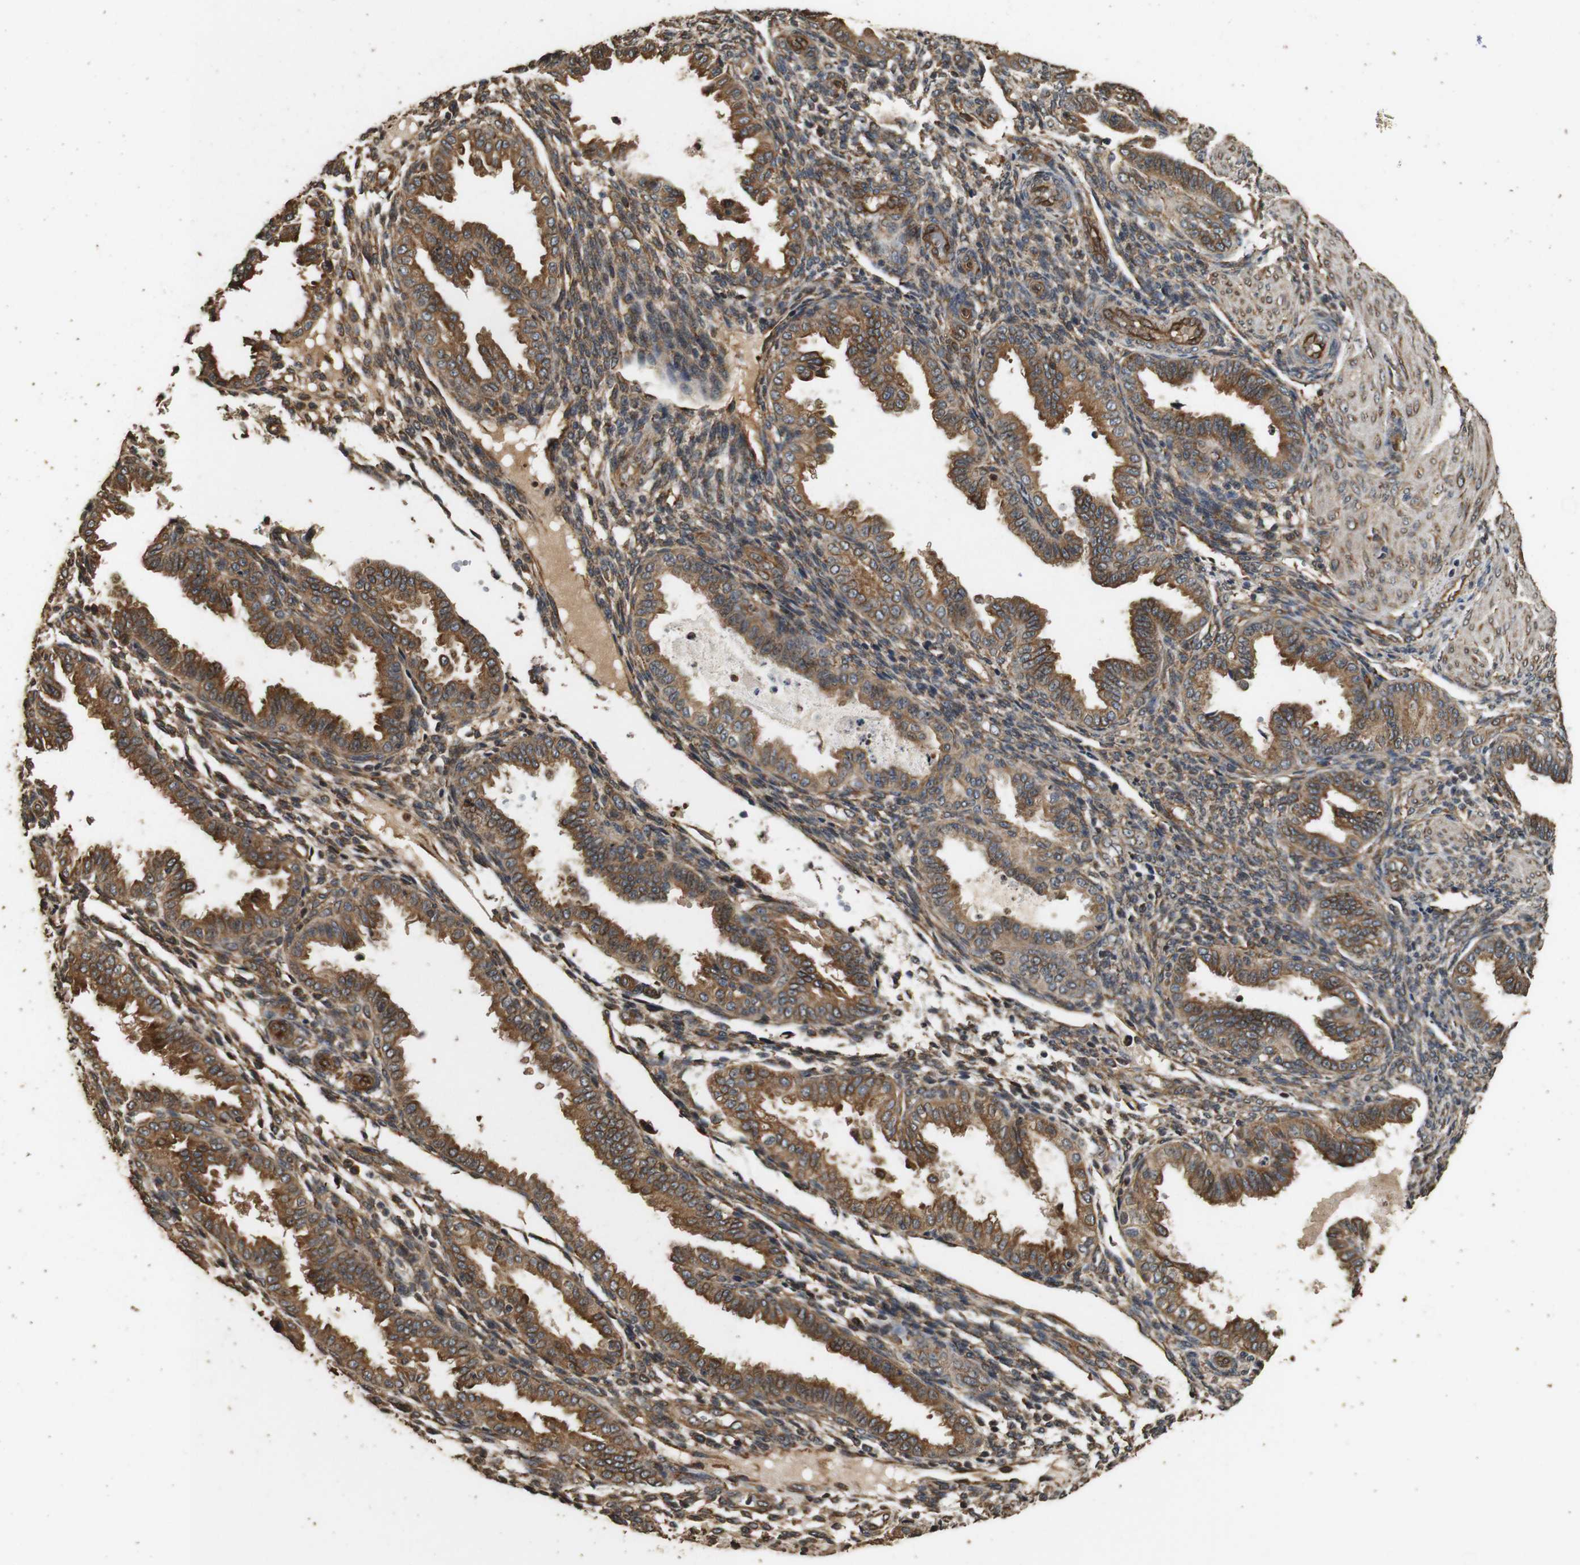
{"staining": {"intensity": "moderate", "quantity": ">75%", "location": "cytoplasmic/membranous"}, "tissue": "endometrium", "cell_type": "Cells in endometrial stroma", "image_type": "normal", "snomed": [{"axis": "morphology", "description": "Normal tissue, NOS"}, {"axis": "topography", "description": "Endometrium"}], "caption": "Cells in endometrial stroma show medium levels of moderate cytoplasmic/membranous expression in approximately >75% of cells in benign human endometrium. The staining was performed using DAB, with brown indicating positive protein expression. Nuclei are stained blue with hematoxylin.", "gene": "CNPY4", "patient": {"sex": "female", "age": 33}}